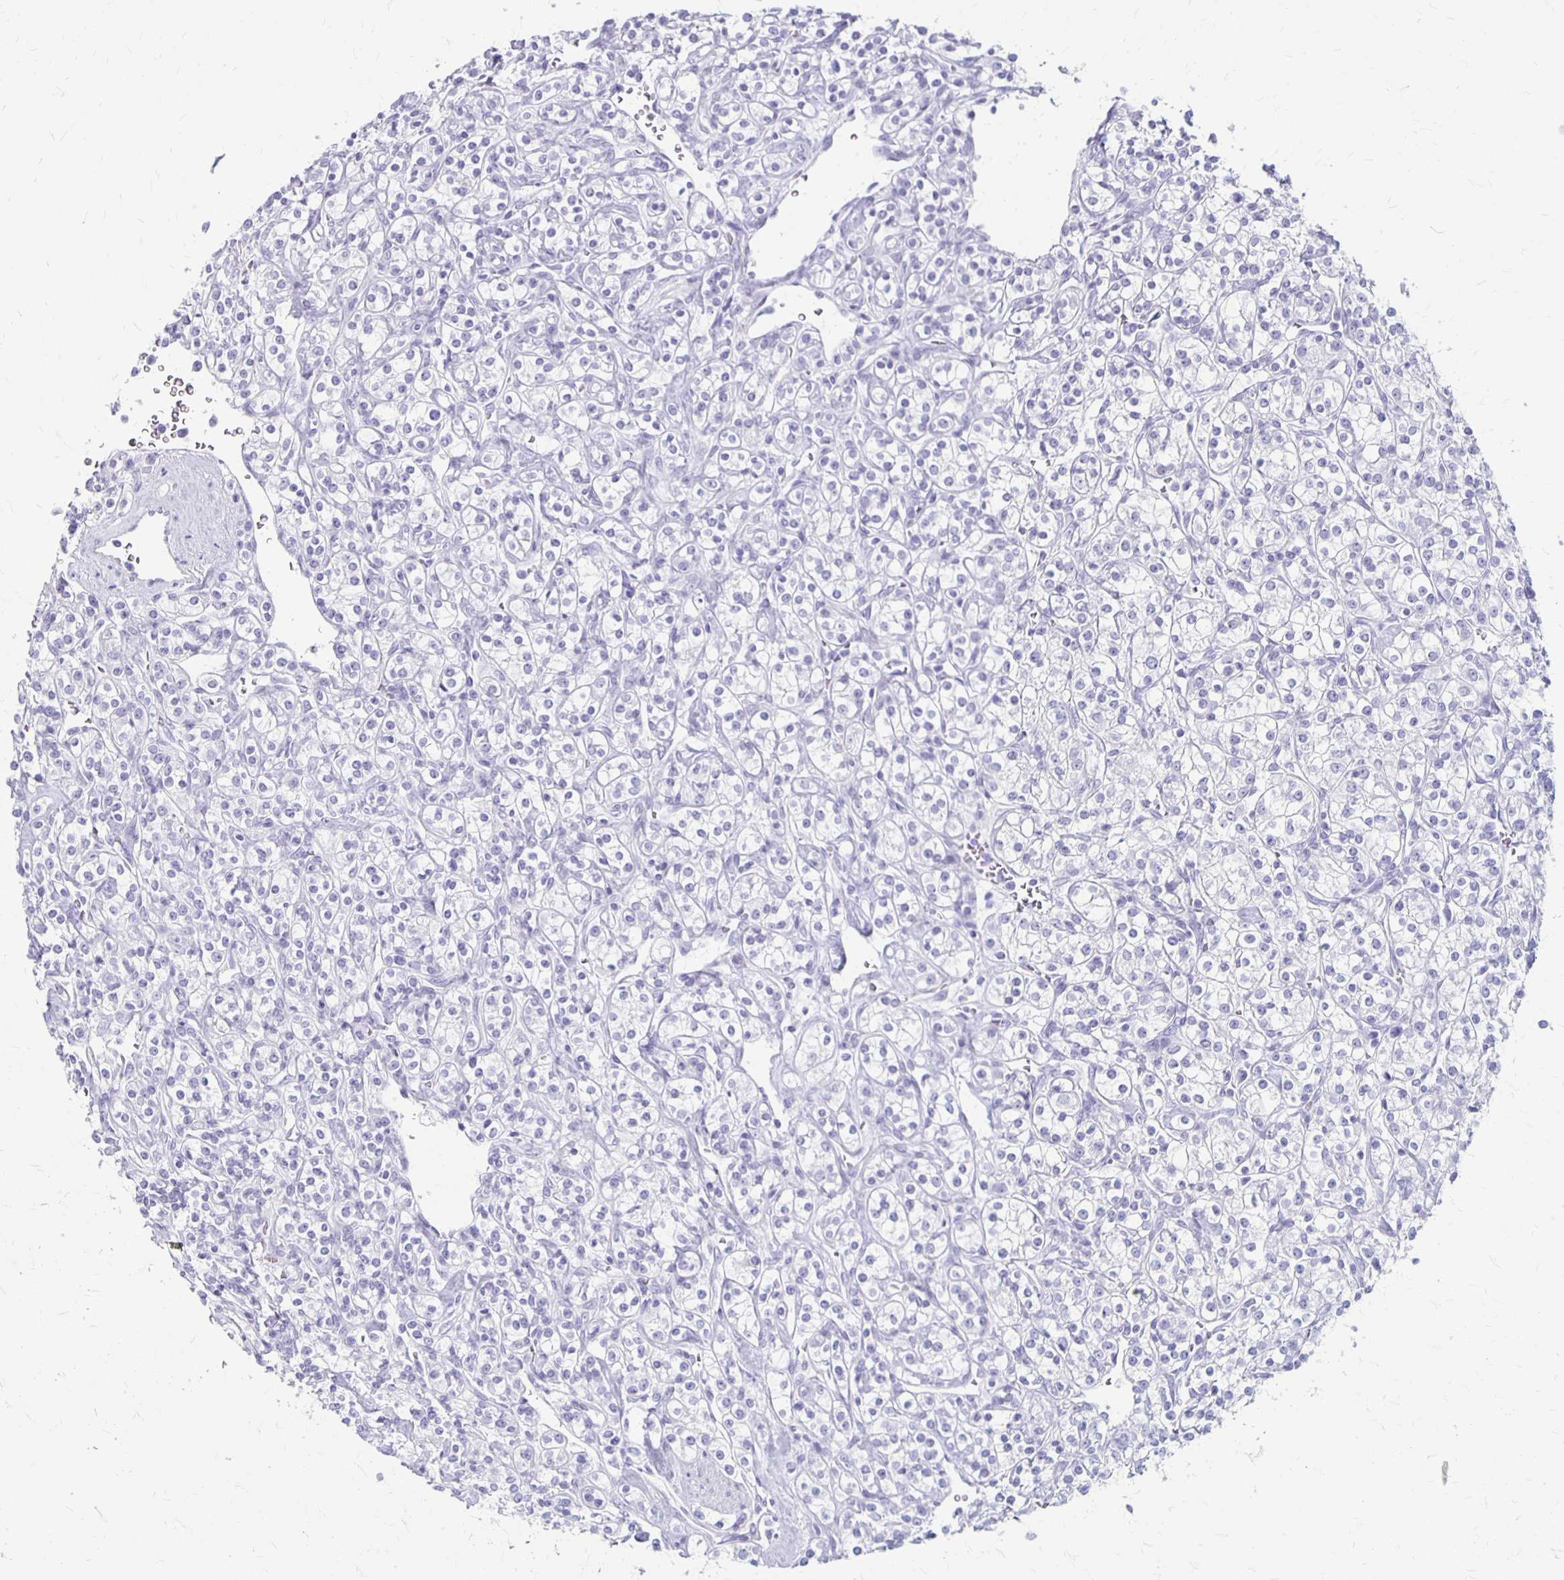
{"staining": {"intensity": "negative", "quantity": "none", "location": "none"}, "tissue": "renal cancer", "cell_type": "Tumor cells", "image_type": "cancer", "snomed": [{"axis": "morphology", "description": "Adenocarcinoma, NOS"}, {"axis": "topography", "description": "Kidney"}], "caption": "Protein analysis of renal cancer reveals no significant staining in tumor cells.", "gene": "MAGEC2", "patient": {"sex": "male", "age": 77}}